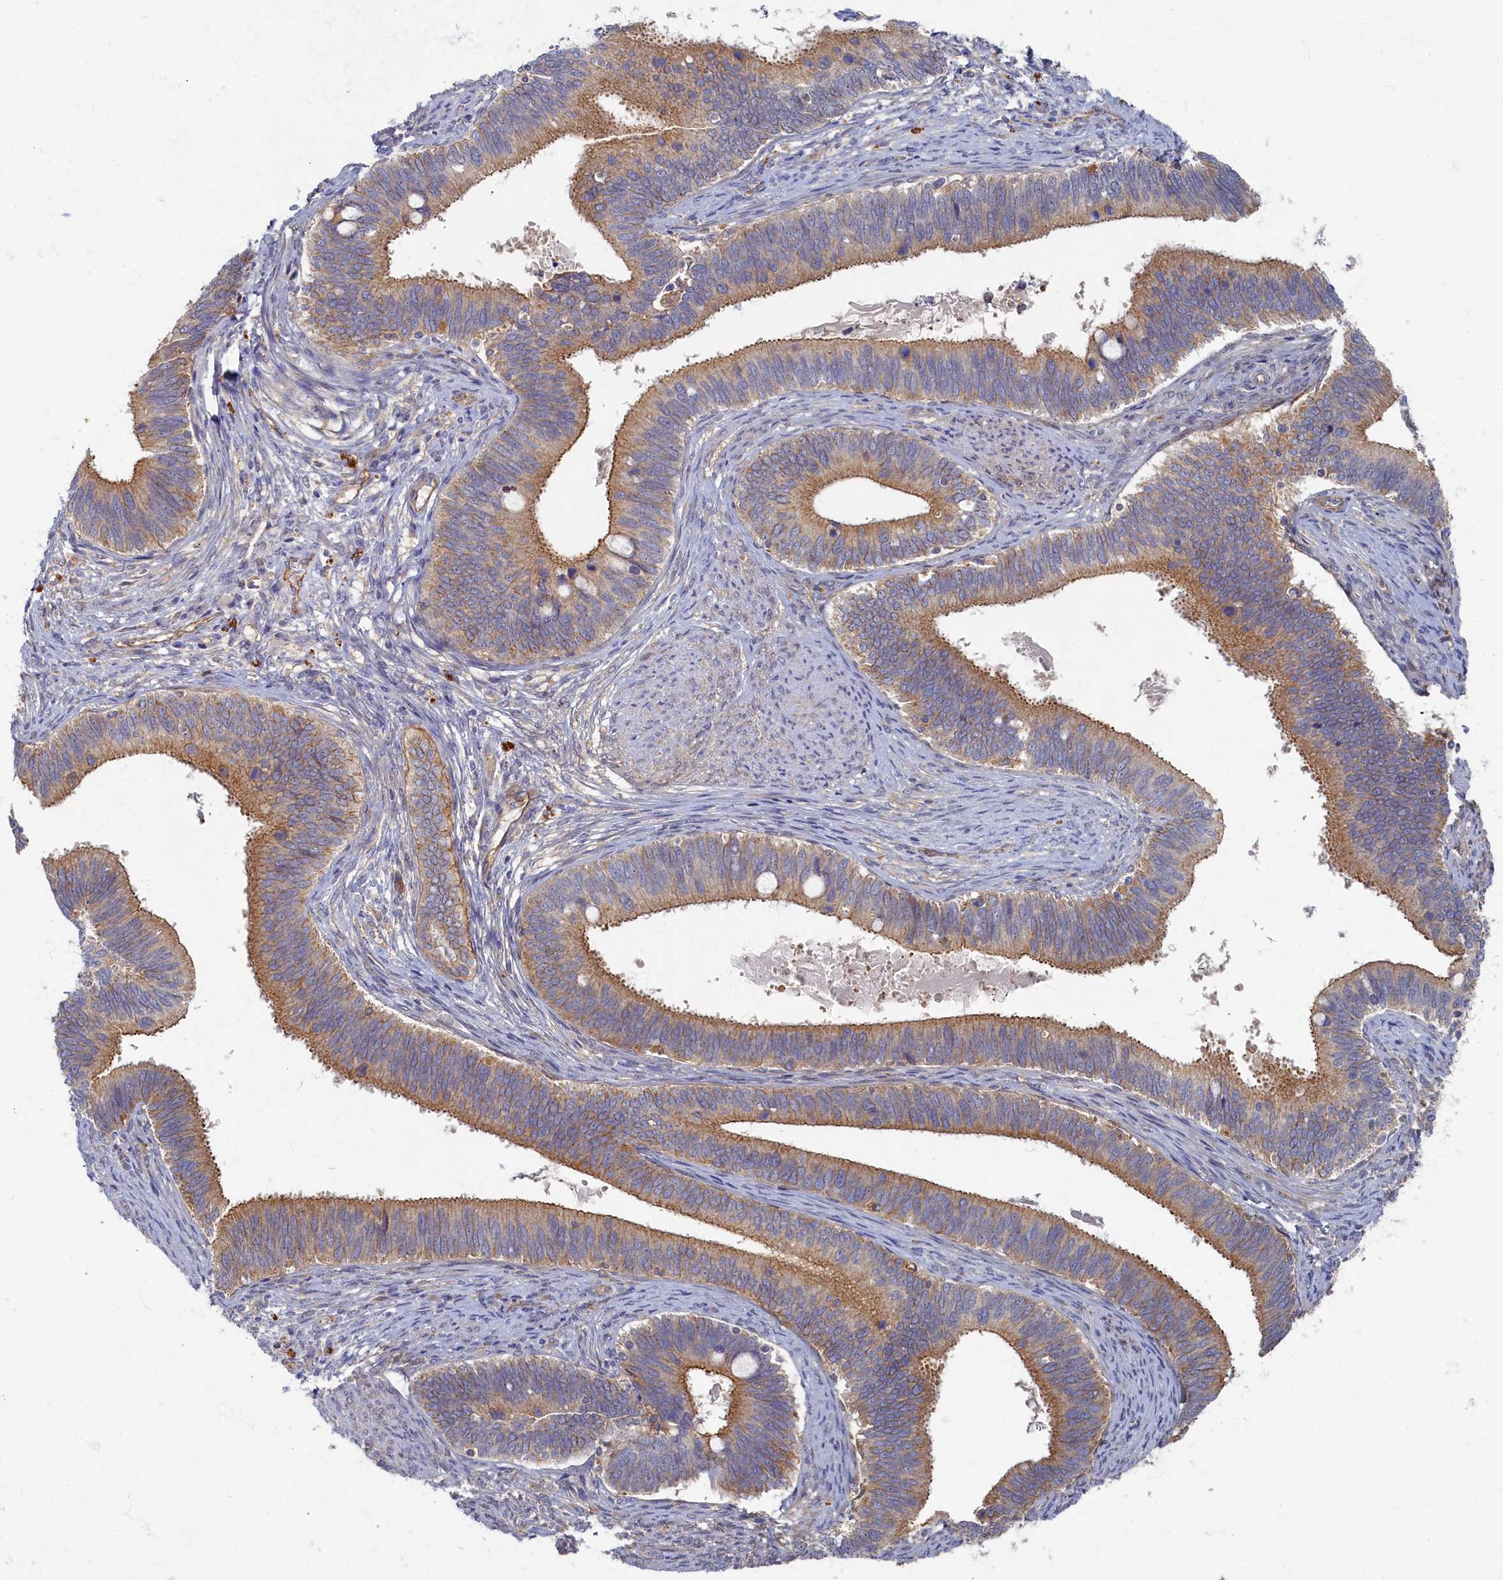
{"staining": {"intensity": "moderate", "quantity": ">75%", "location": "cytoplasmic/membranous"}, "tissue": "cervical cancer", "cell_type": "Tumor cells", "image_type": "cancer", "snomed": [{"axis": "morphology", "description": "Adenocarcinoma, NOS"}, {"axis": "topography", "description": "Cervix"}], "caption": "This histopathology image displays immunohistochemistry staining of human adenocarcinoma (cervical), with medium moderate cytoplasmic/membranous staining in about >75% of tumor cells.", "gene": "PSMG2", "patient": {"sex": "female", "age": 42}}